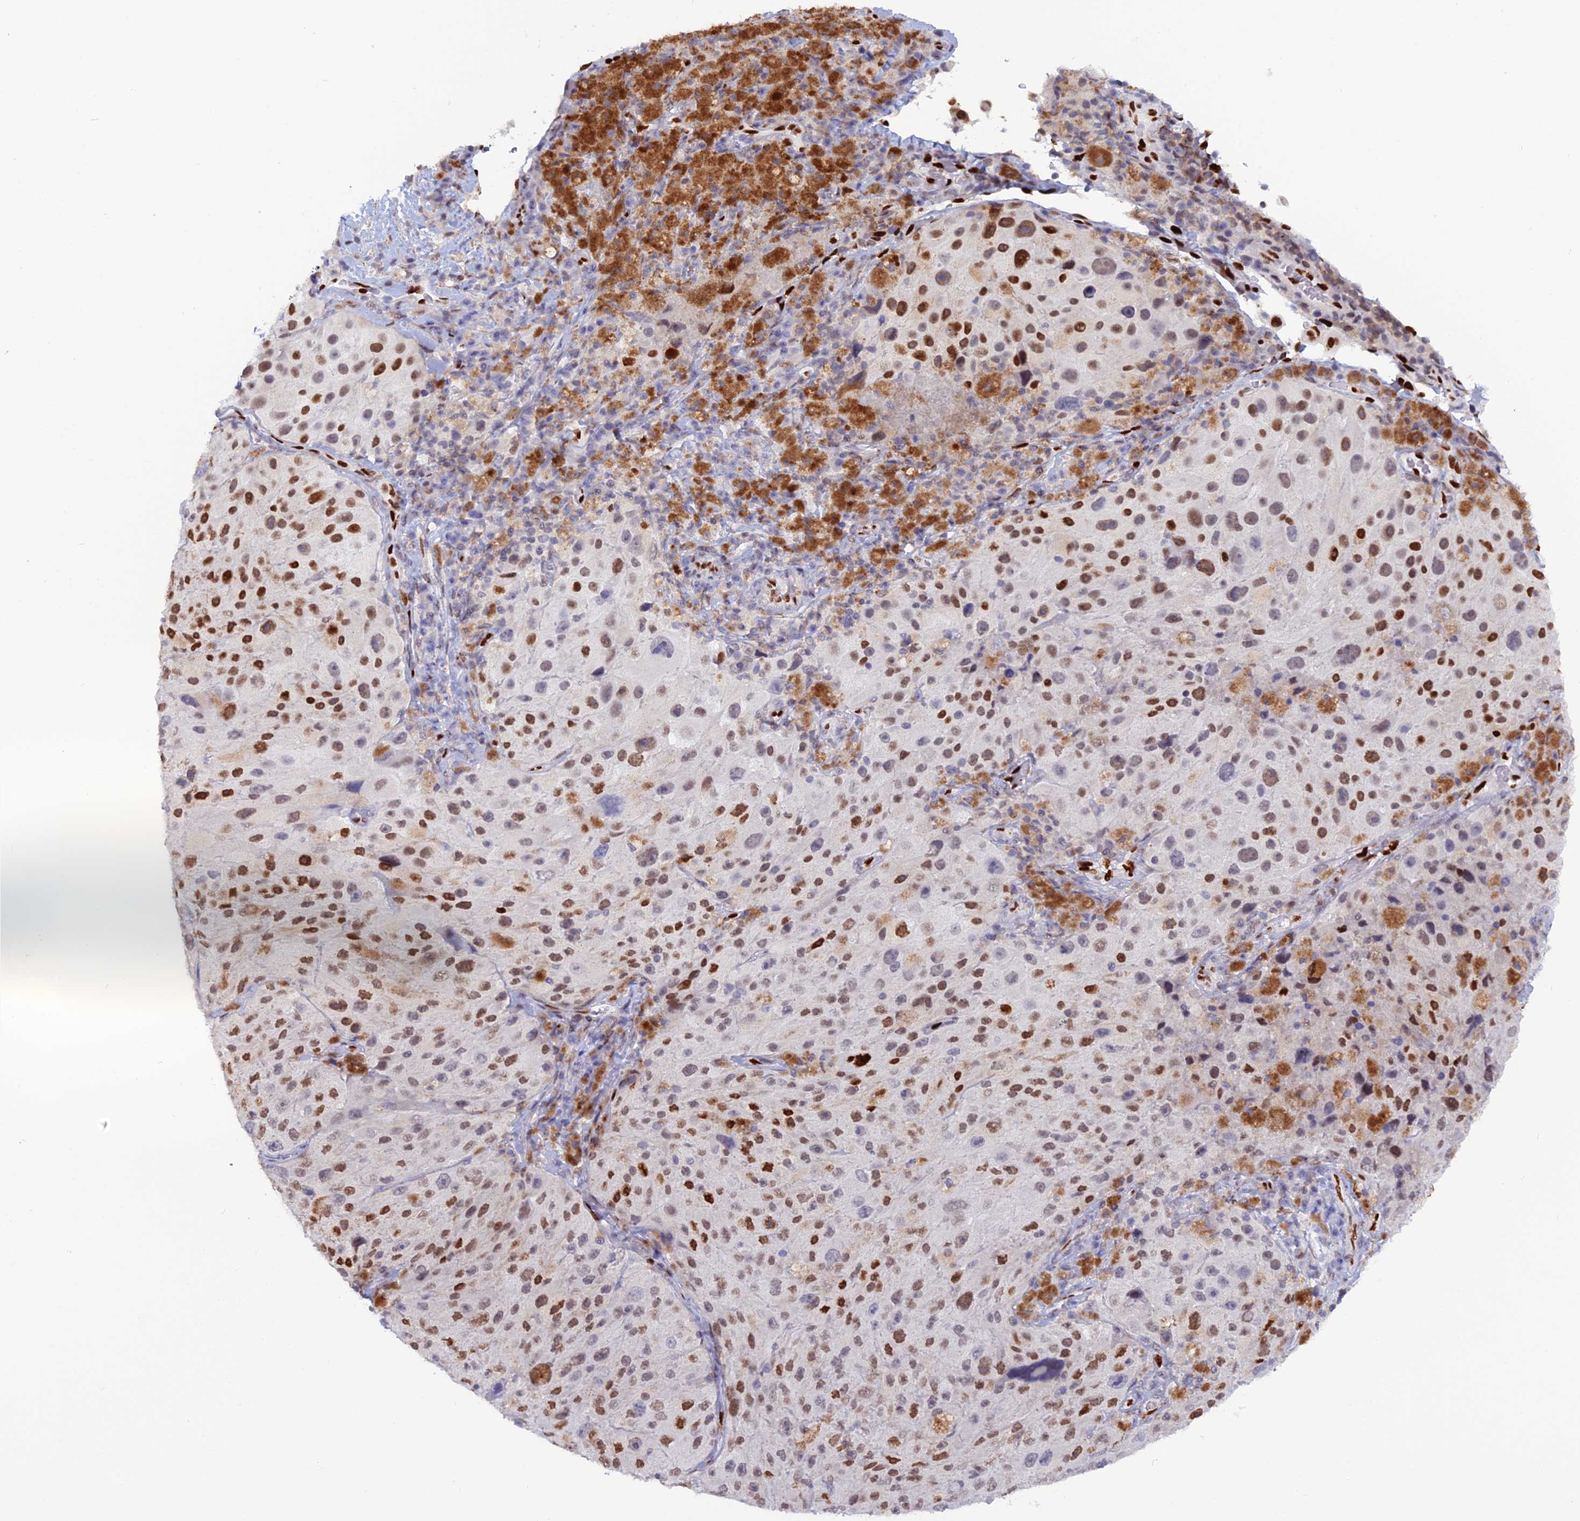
{"staining": {"intensity": "strong", "quantity": "25%-75%", "location": "nuclear"}, "tissue": "melanoma", "cell_type": "Tumor cells", "image_type": "cancer", "snomed": [{"axis": "morphology", "description": "Malignant melanoma, Metastatic site"}, {"axis": "topography", "description": "Lymph node"}], "caption": "About 25%-75% of tumor cells in melanoma demonstrate strong nuclear protein expression as visualized by brown immunohistochemical staining.", "gene": "NOL4L", "patient": {"sex": "male", "age": 62}}